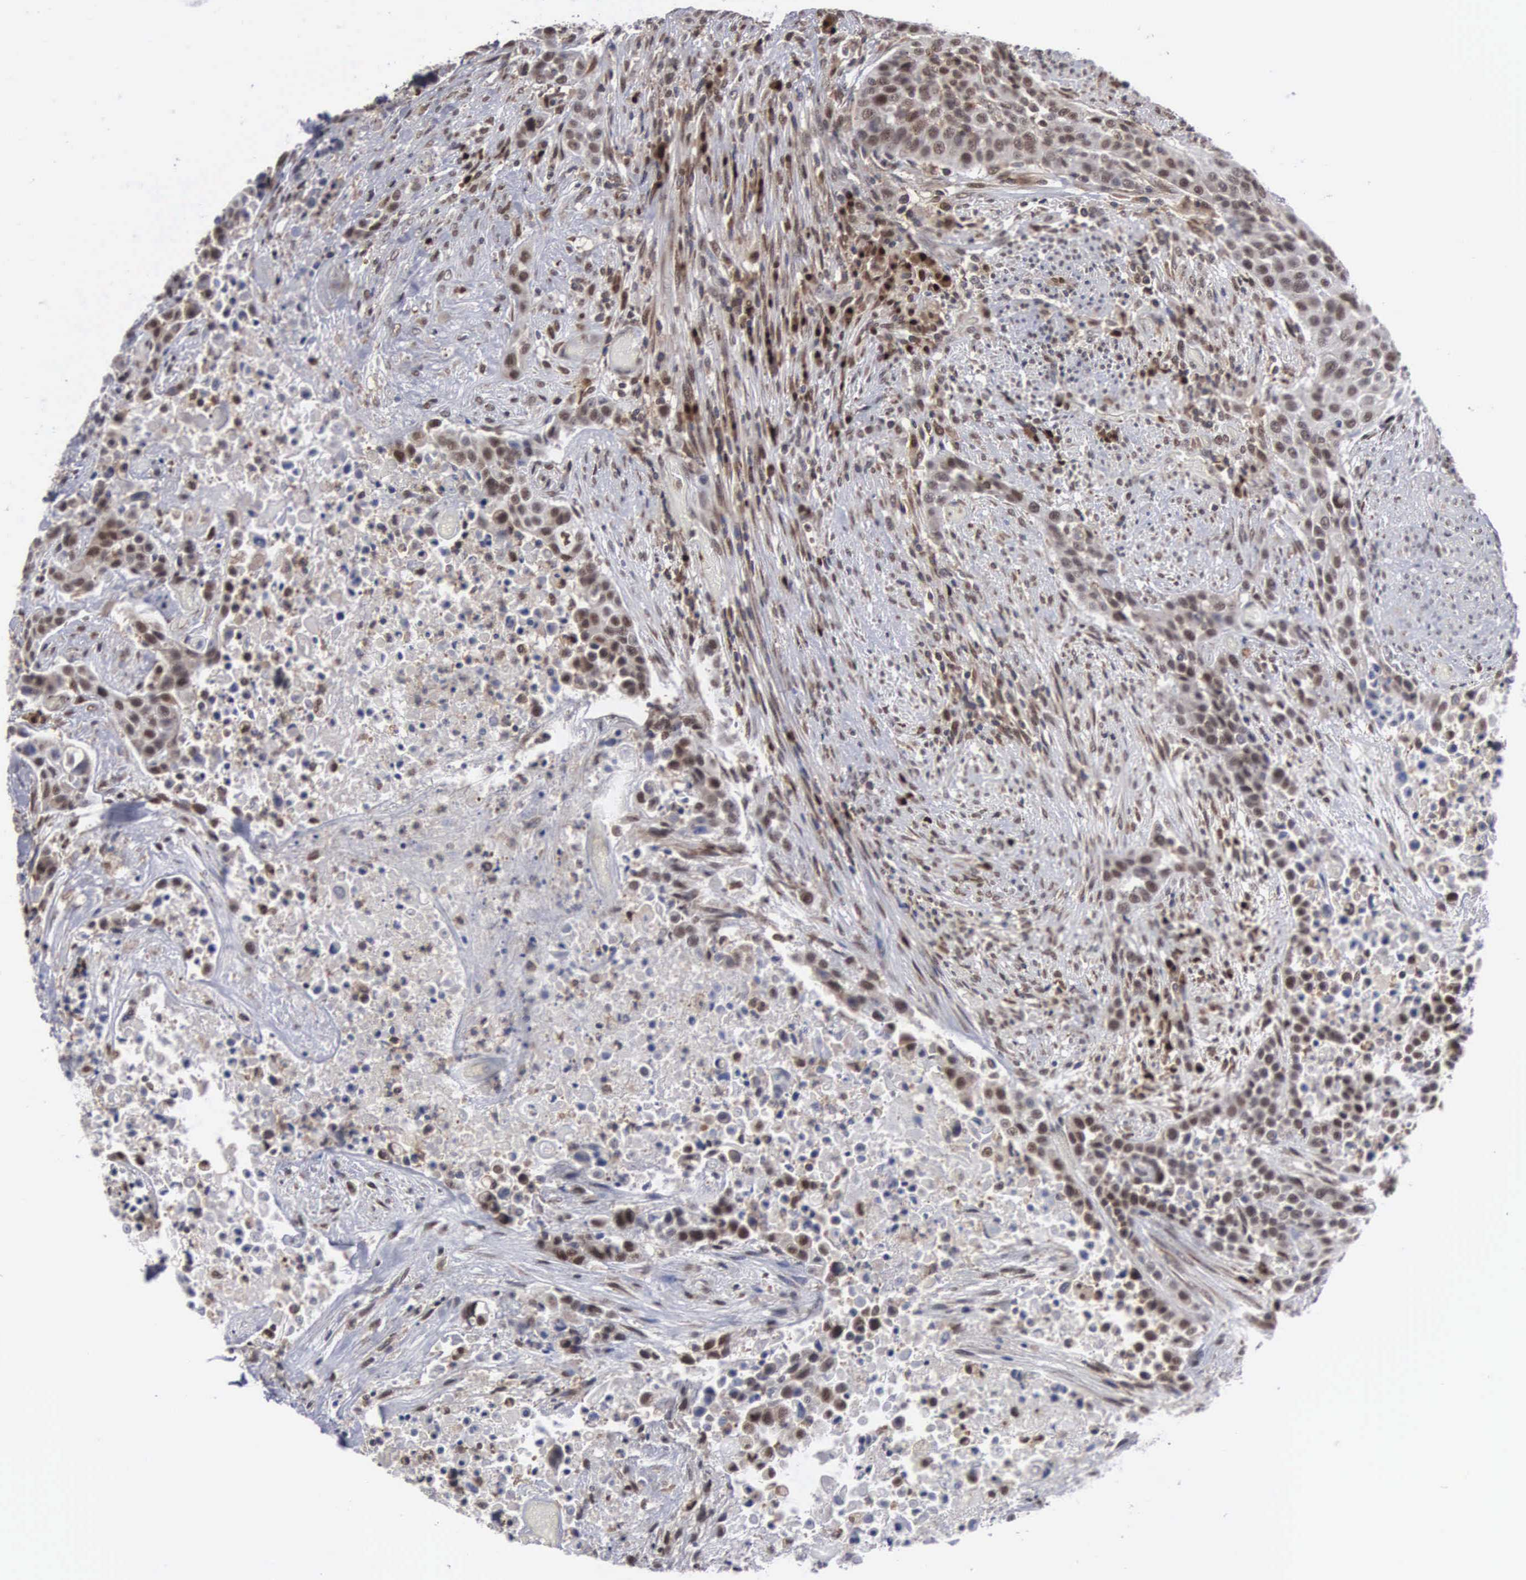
{"staining": {"intensity": "moderate", "quantity": "25%-75%", "location": "nuclear"}, "tissue": "urothelial cancer", "cell_type": "Tumor cells", "image_type": "cancer", "snomed": [{"axis": "morphology", "description": "Urothelial carcinoma, High grade"}, {"axis": "topography", "description": "Urinary bladder"}], "caption": "Moderate nuclear positivity is present in about 25%-75% of tumor cells in urothelial cancer.", "gene": "TRMT5", "patient": {"sex": "male", "age": 74}}